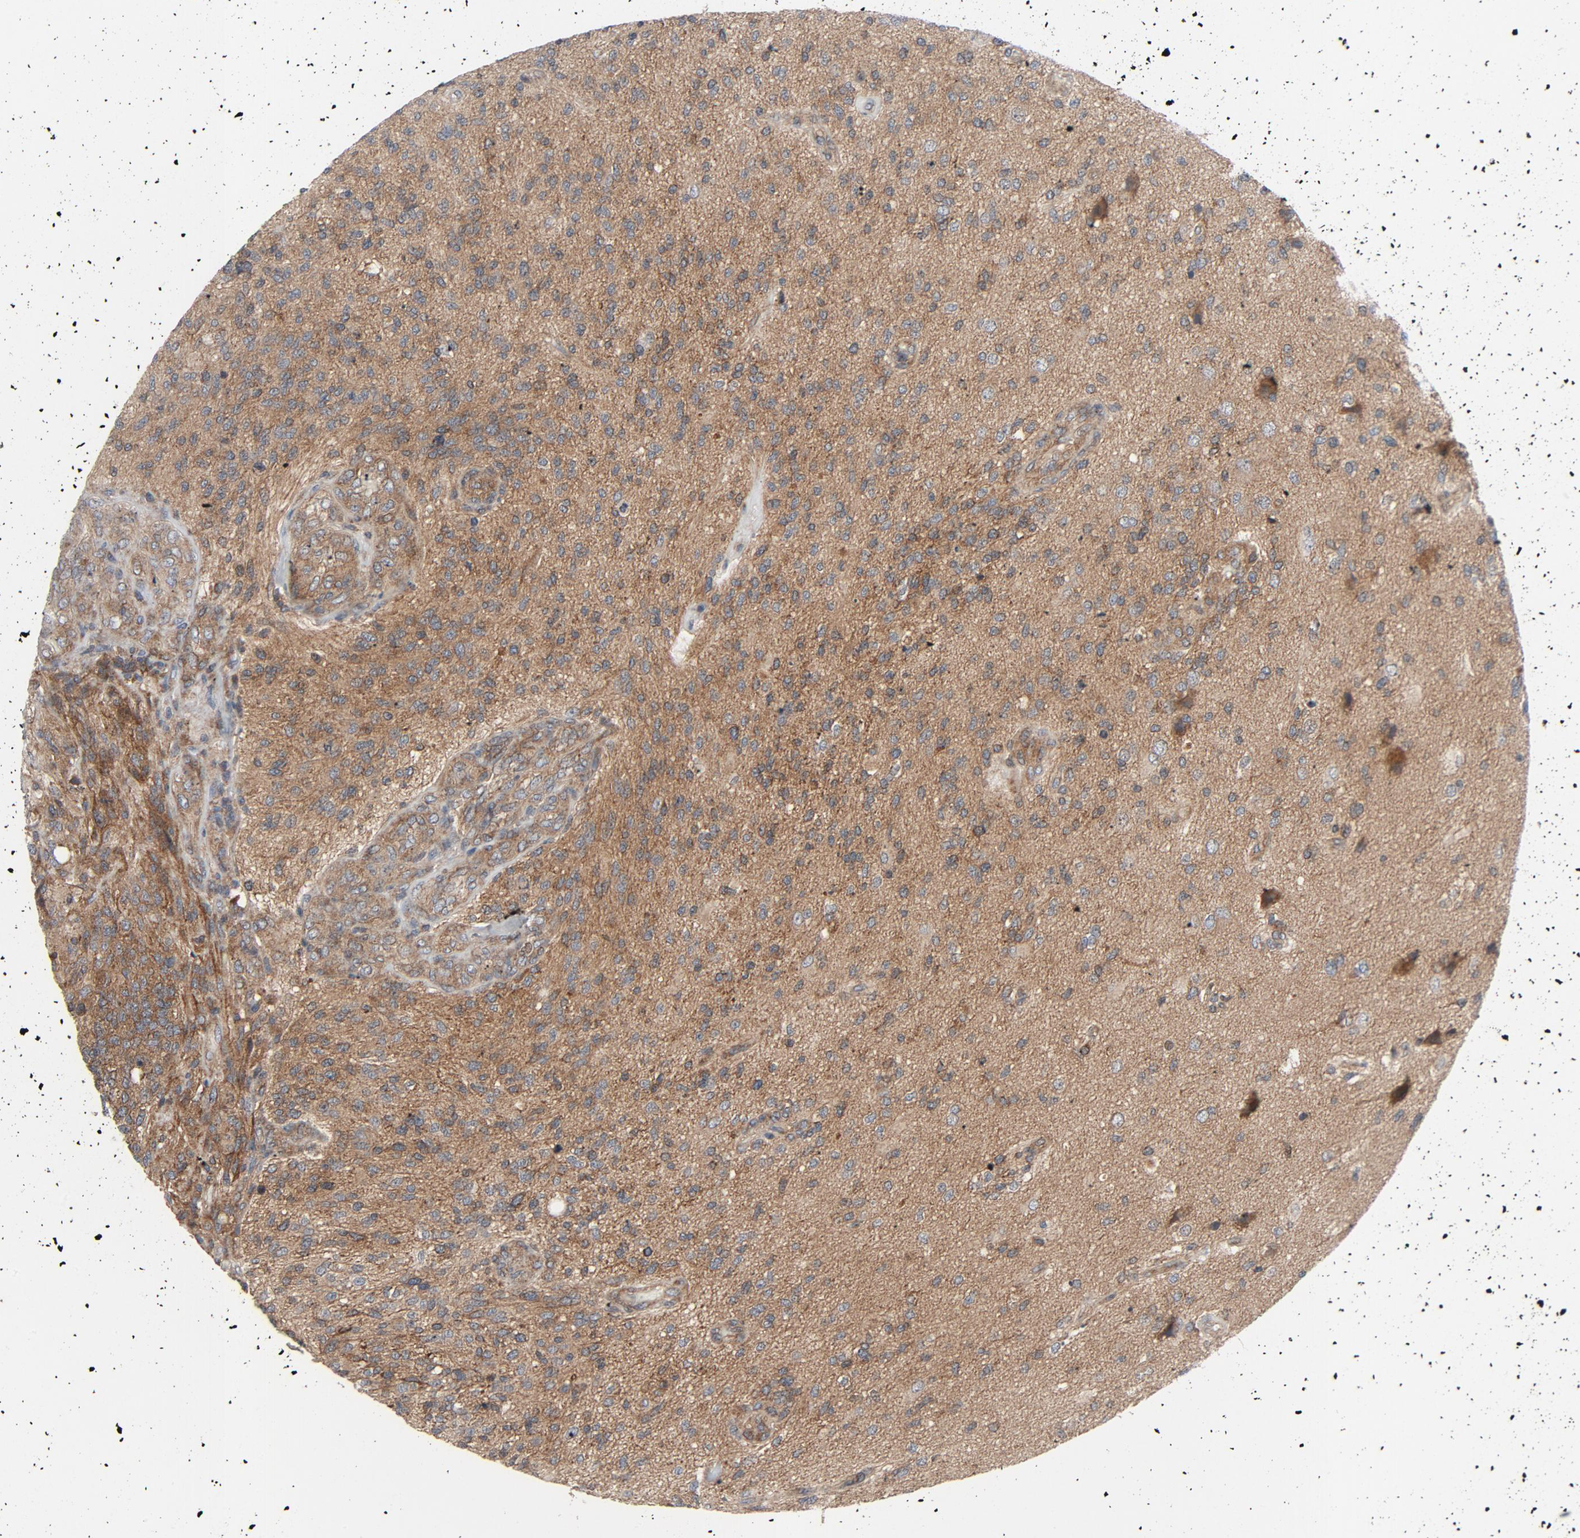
{"staining": {"intensity": "moderate", "quantity": ">75%", "location": "cytoplasmic/membranous"}, "tissue": "glioma", "cell_type": "Tumor cells", "image_type": "cancer", "snomed": [{"axis": "morphology", "description": "Normal tissue, NOS"}, {"axis": "morphology", "description": "Glioma, malignant, High grade"}, {"axis": "topography", "description": "Cerebral cortex"}], "caption": "A brown stain highlights moderate cytoplasmic/membranous positivity of a protein in glioma tumor cells.", "gene": "TSG101", "patient": {"sex": "male", "age": 75}}